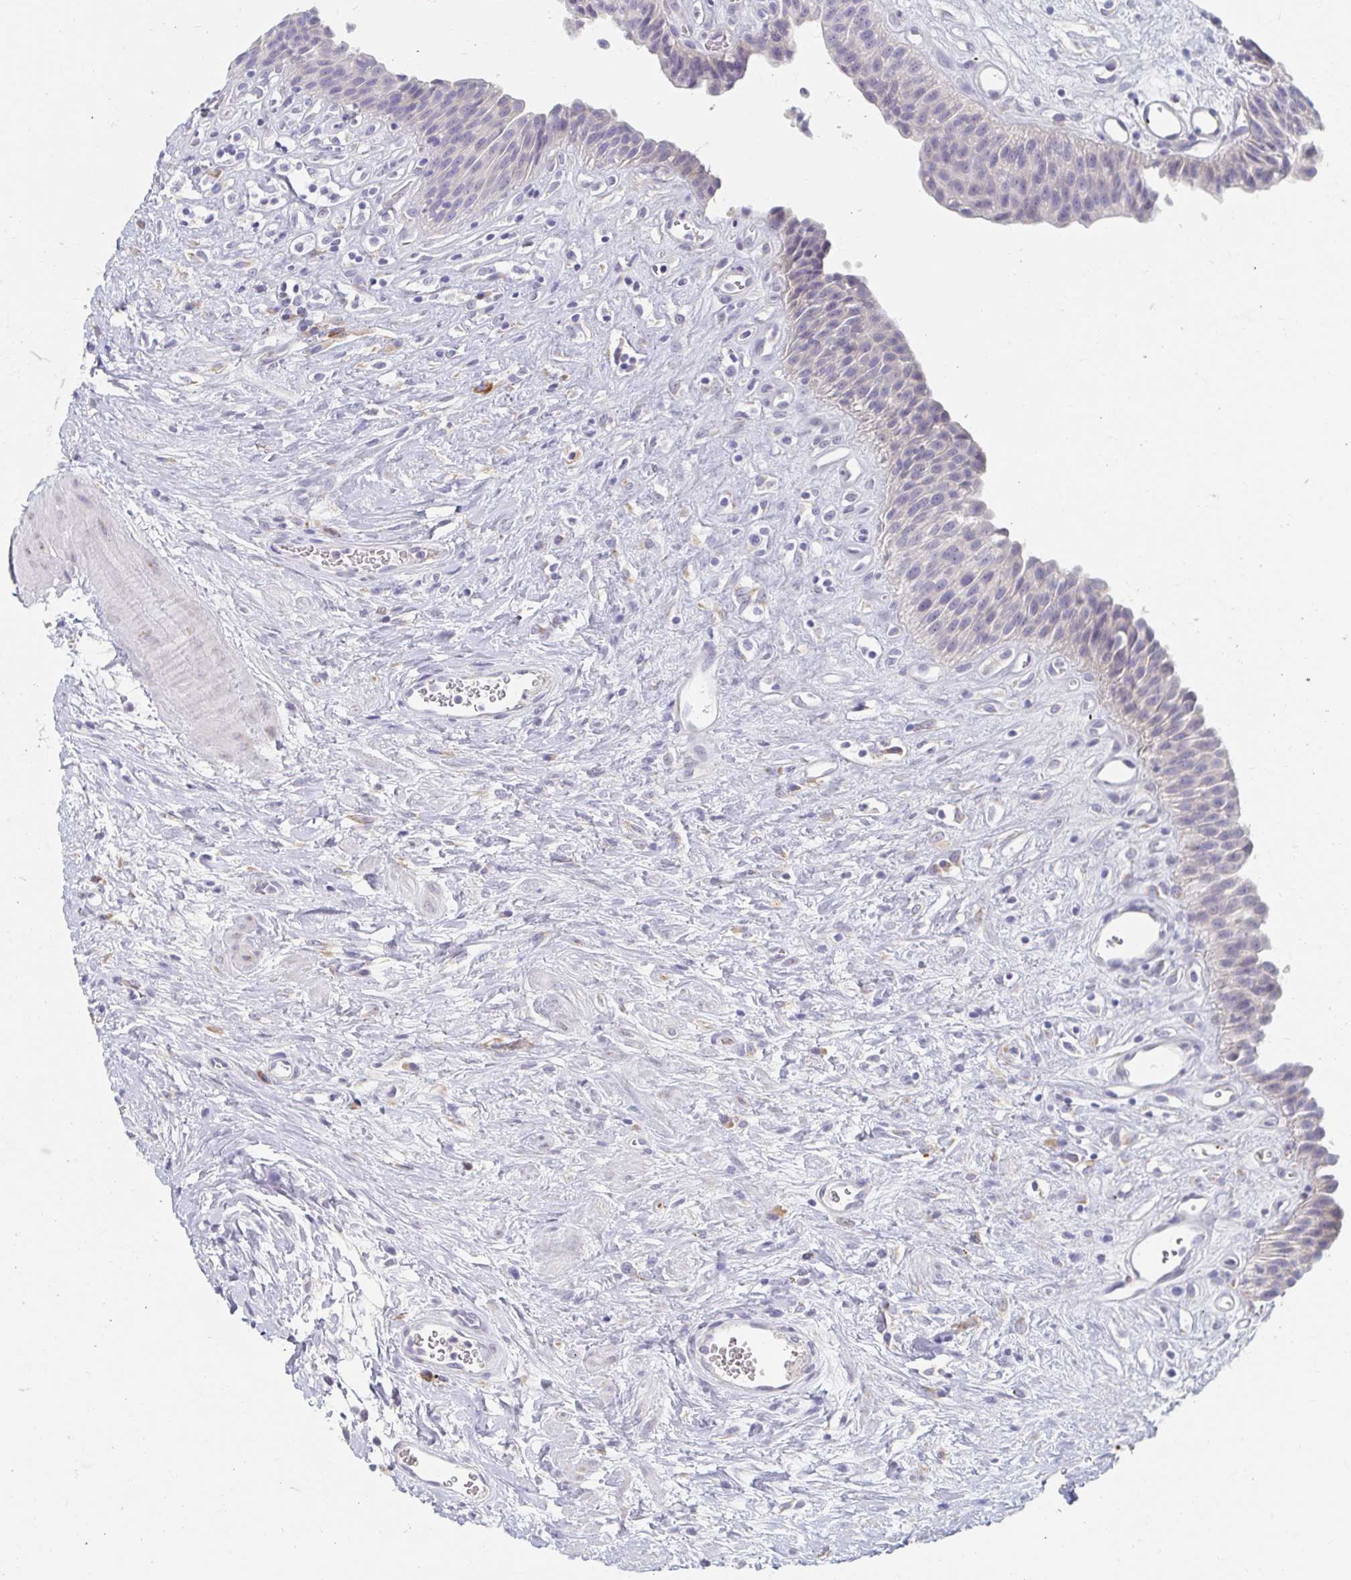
{"staining": {"intensity": "negative", "quantity": "none", "location": "none"}, "tissue": "urinary bladder", "cell_type": "Urothelial cells", "image_type": "normal", "snomed": [{"axis": "morphology", "description": "Normal tissue, NOS"}, {"axis": "topography", "description": "Urinary bladder"}], "caption": "The micrograph shows no staining of urothelial cells in benign urinary bladder.", "gene": "MYLK2", "patient": {"sex": "female", "age": 56}}